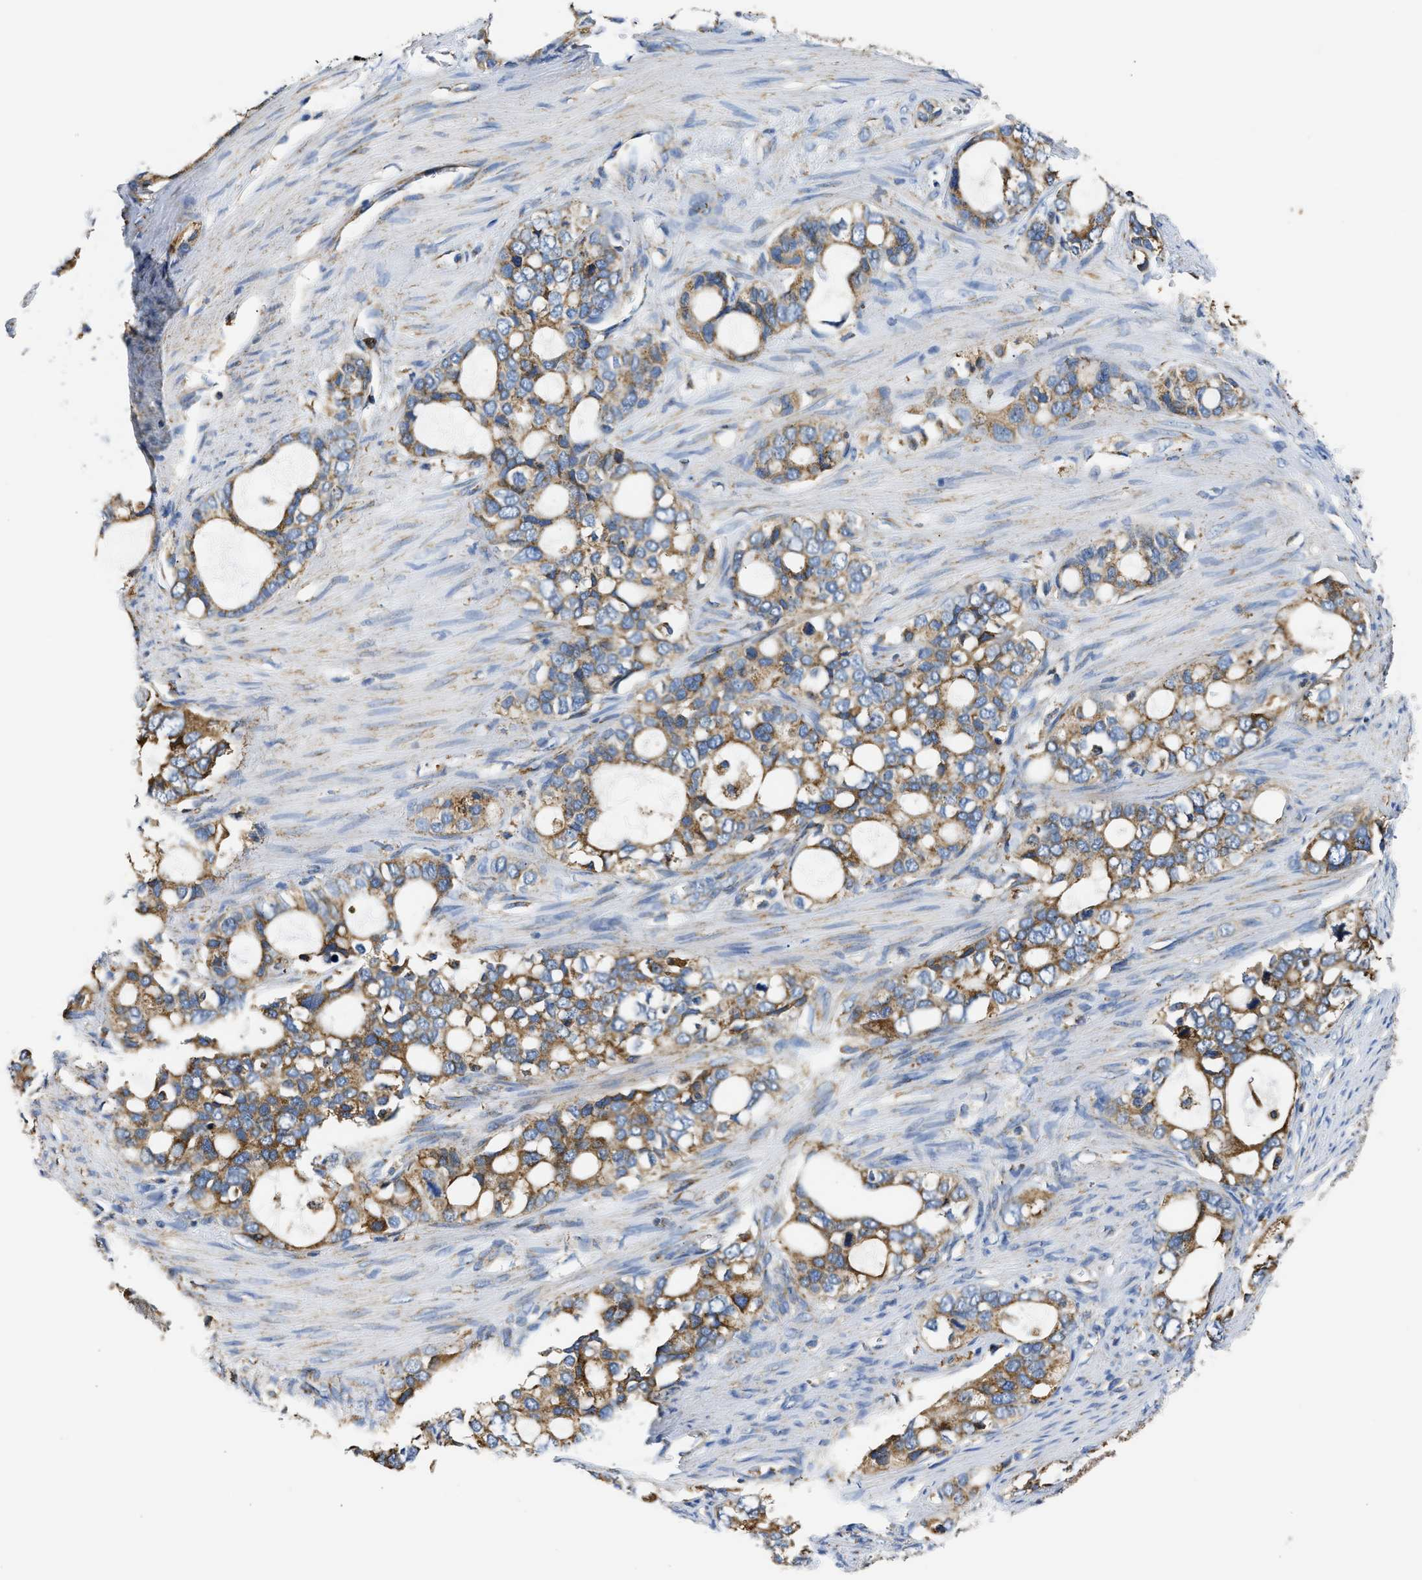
{"staining": {"intensity": "moderate", "quantity": ">75%", "location": "cytoplasmic/membranous"}, "tissue": "stomach cancer", "cell_type": "Tumor cells", "image_type": "cancer", "snomed": [{"axis": "morphology", "description": "Adenocarcinoma, NOS"}, {"axis": "topography", "description": "Stomach"}], "caption": "A micrograph of stomach adenocarcinoma stained for a protein demonstrates moderate cytoplasmic/membranous brown staining in tumor cells.", "gene": "CYCS", "patient": {"sex": "female", "age": 75}}